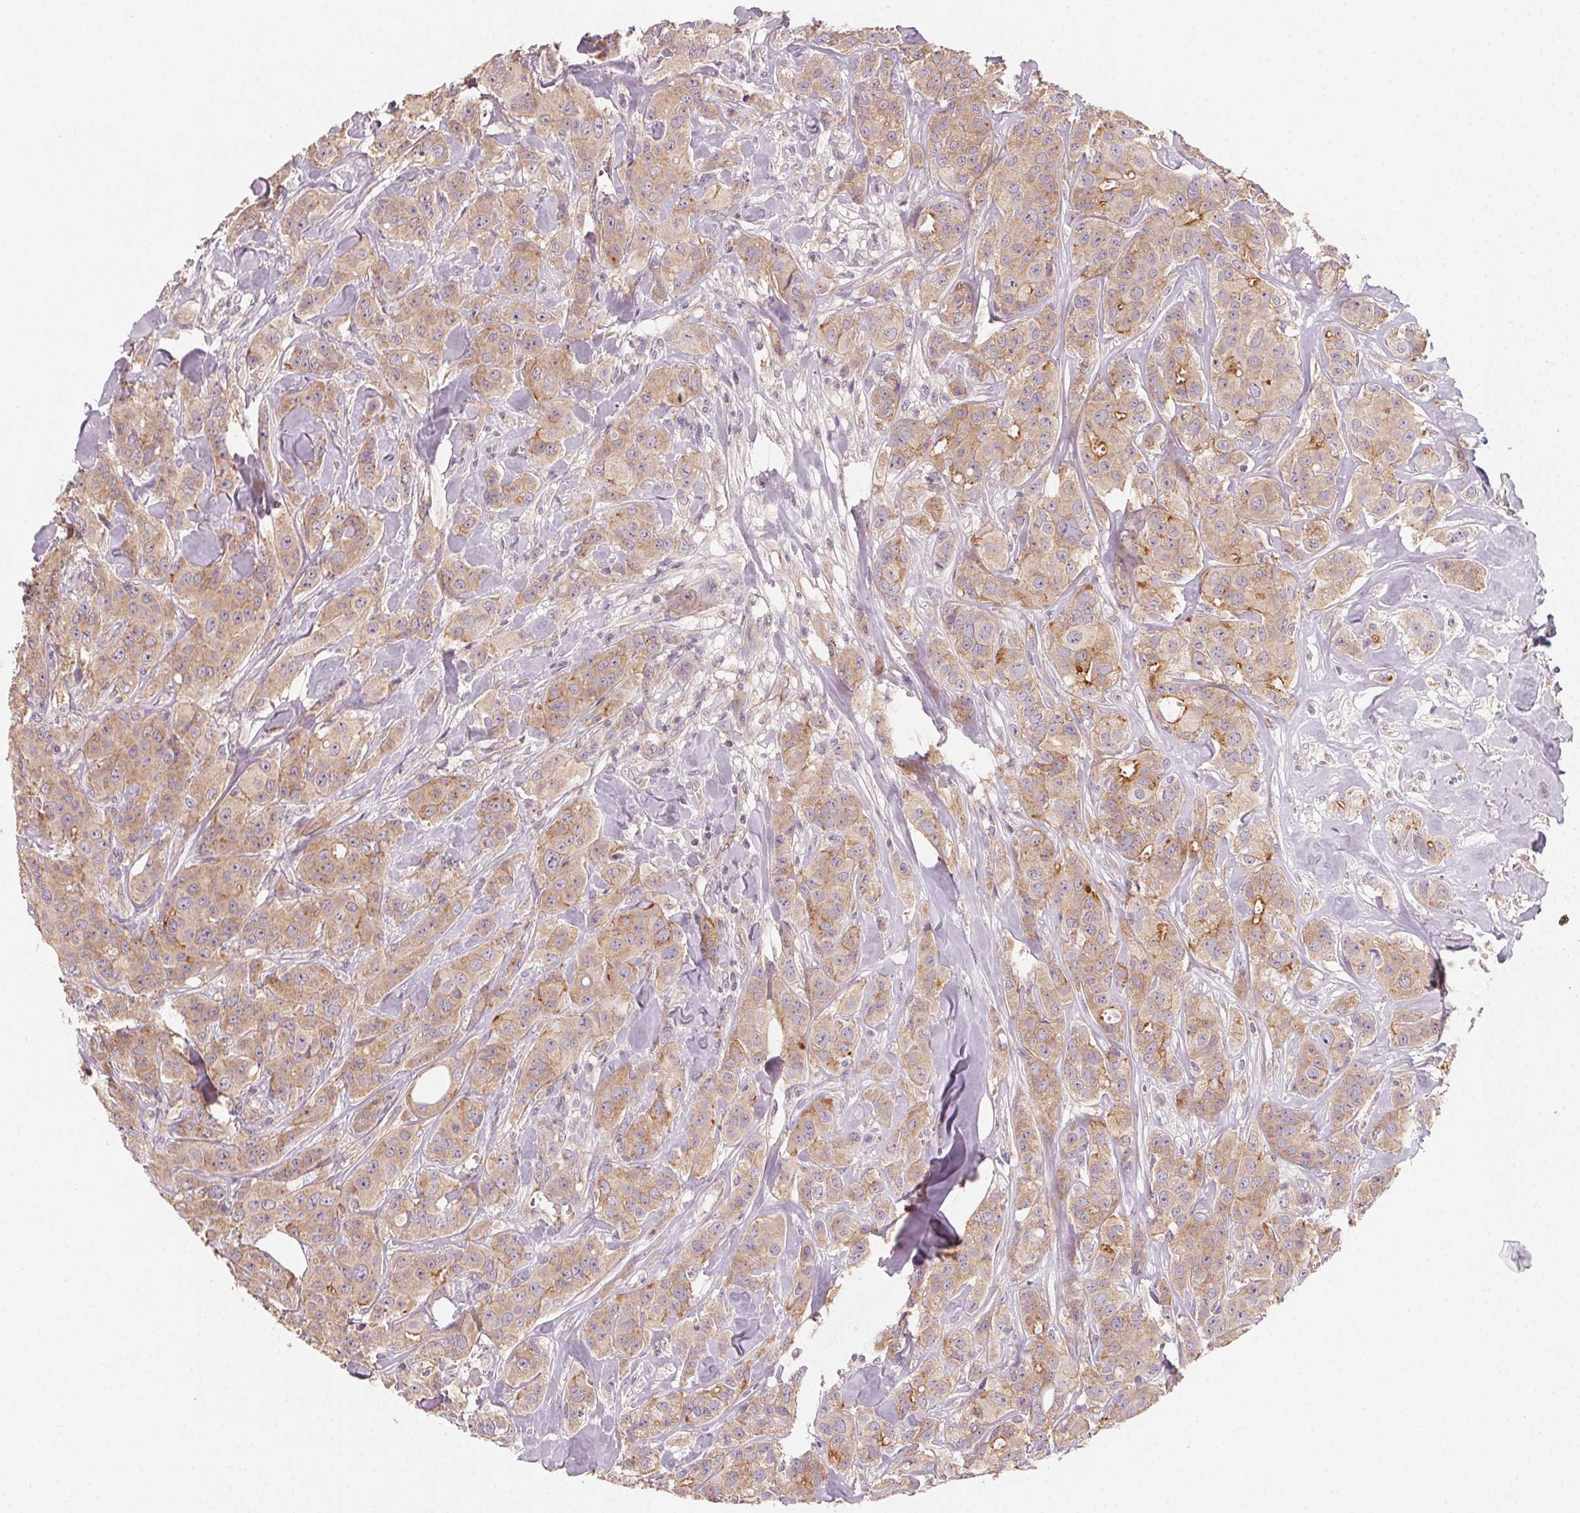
{"staining": {"intensity": "moderate", "quantity": ">75%", "location": "cytoplasmic/membranous"}, "tissue": "breast cancer", "cell_type": "Tumor cells", "image_type": "cancer", "snomed": [{"axis": "morphology", "description": "Duct carcinoma"}, {"axis": "topography", "description": "Breast"}], "caption": "There is medium levels of moderate cytoplasmic/membranous expression in tumor cells of breast invasive ductal carcinoma, as demonstrated by immunohistochemical staining (brown color).", "gene": "AP1S1", "patient": {"sex": "female", "age": 43}}